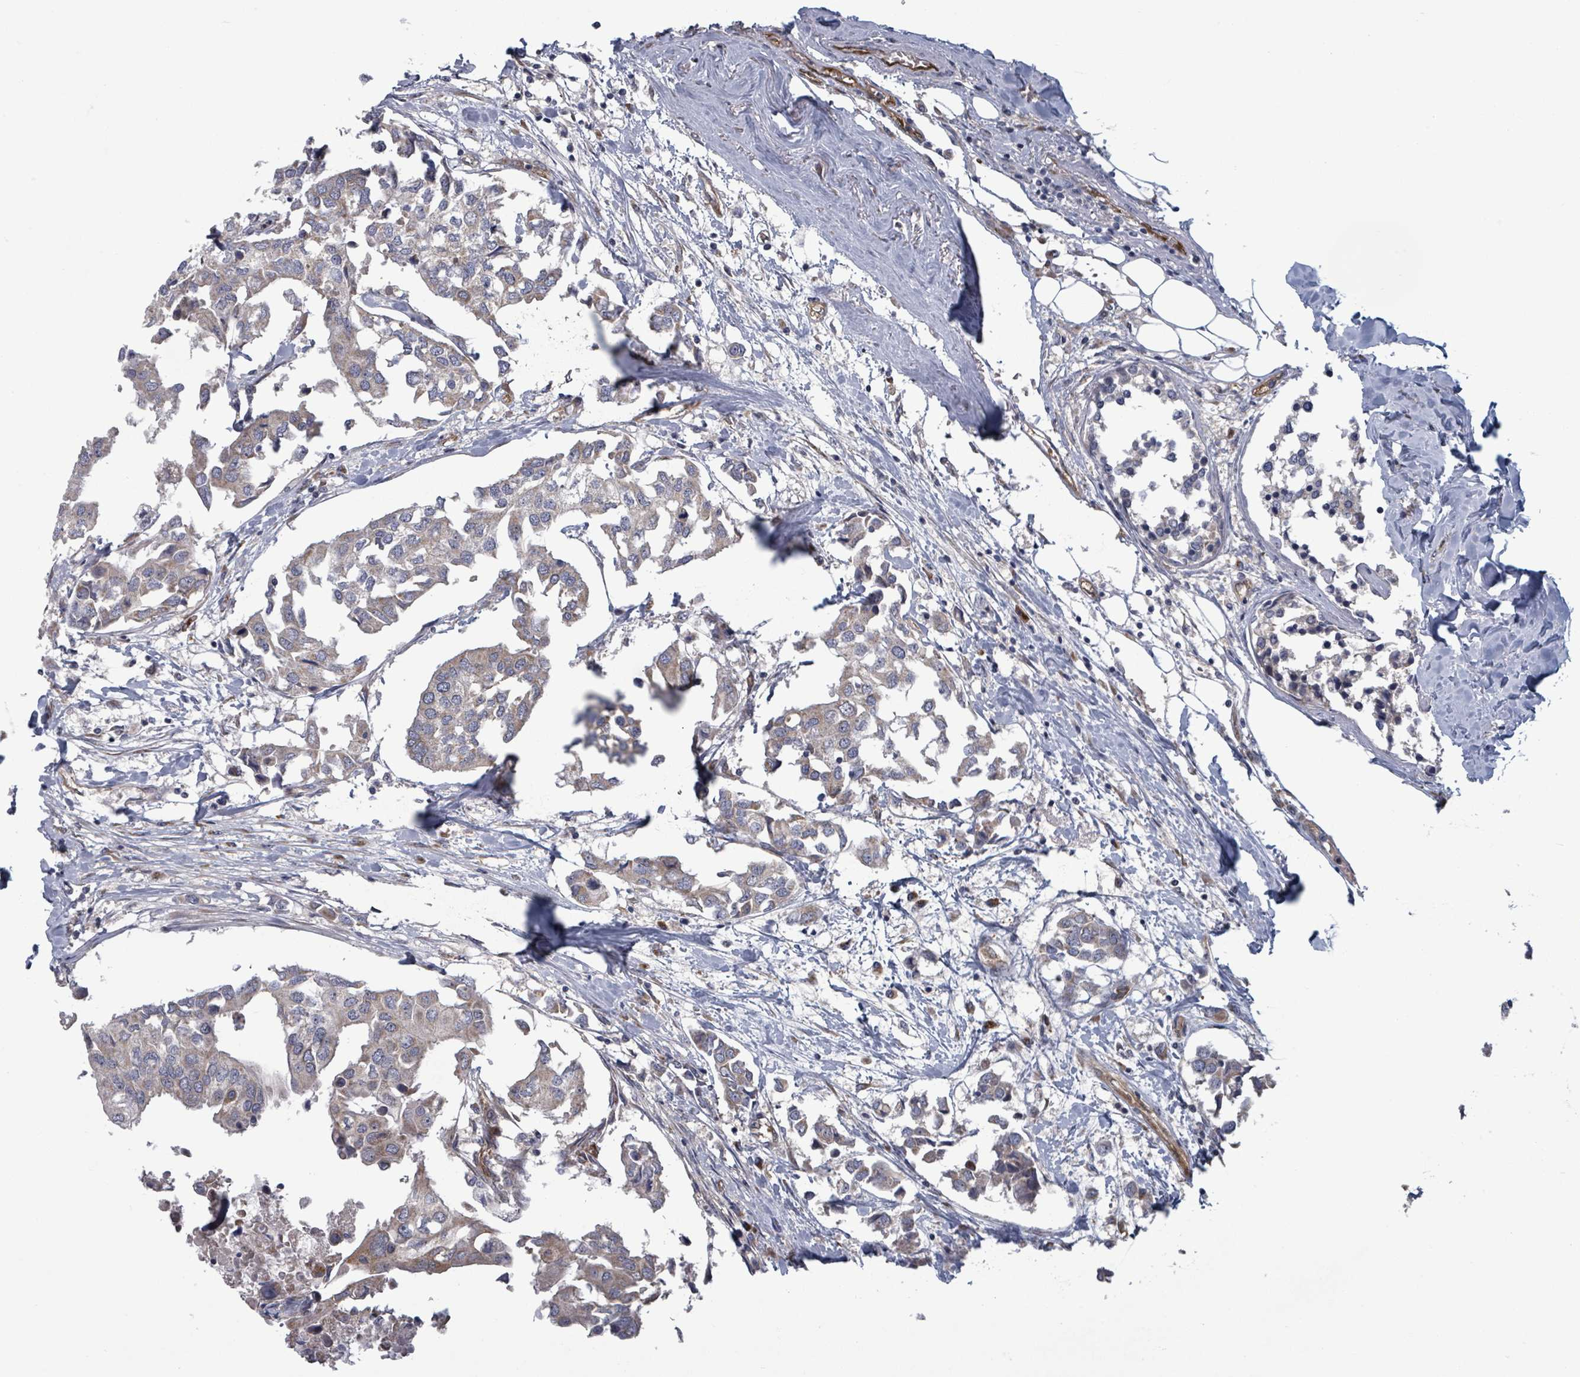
{"staining": {"intensity": "weak", "quantity": "<25%", "location": "cytoplasmic/membranous"}, "tissue": "breast cancer", "cell_type": "Tumor cells", "image_type": "cancer", "snomed": [{"axis": "morphology", "description": "Duct carcinoma"}, {"axis": "topography", "description": "Breast"}], "caption": "Tumor cells show no significant protein positivity in breast invasive ductal carcinoma.", "gene": "FKBP1A", "patient": {"sex": "female", "age": 83}}